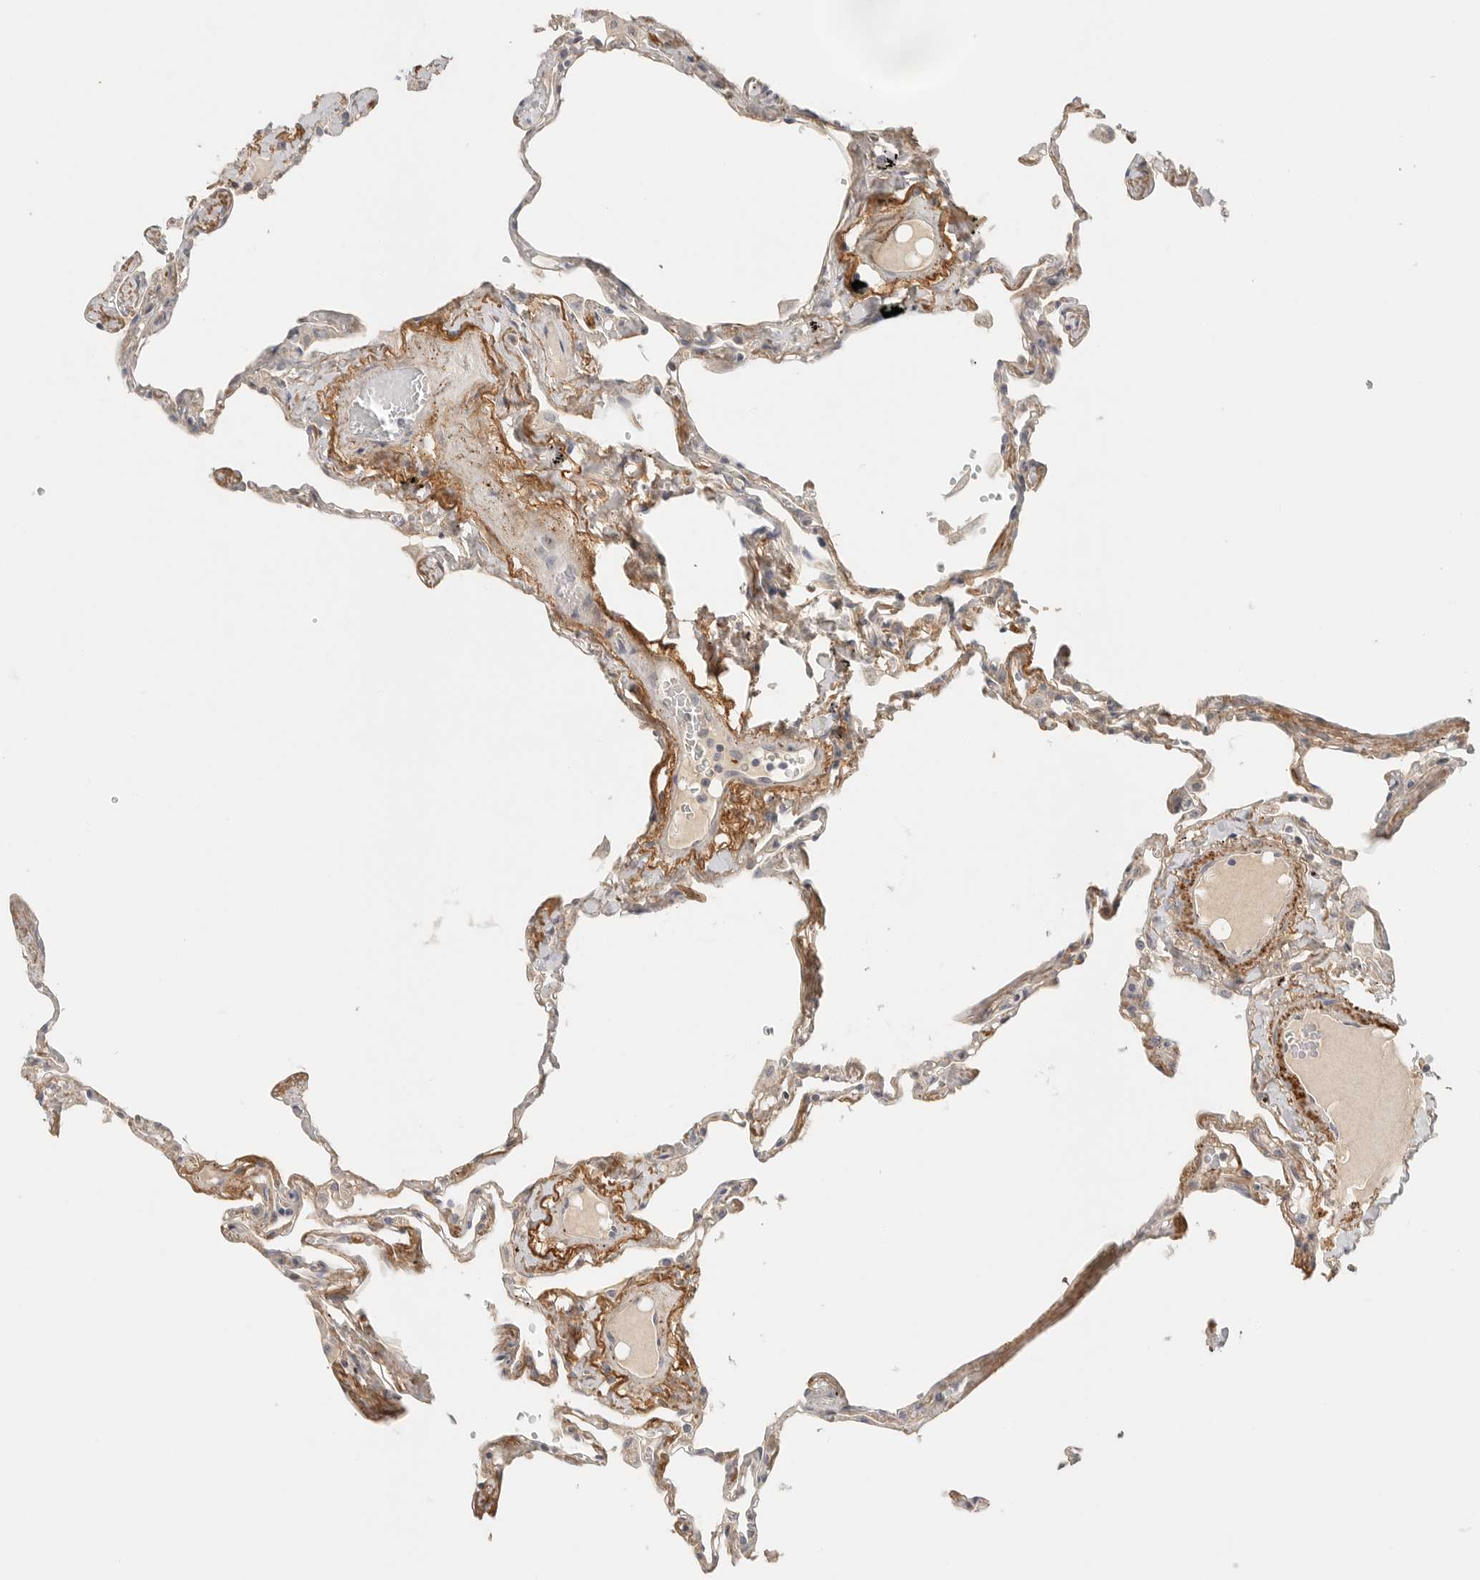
{"staining": {"intensity": "weak", "quantity": "25%-75%", "location": "cytoplasmic/membranous"}, "tissue": "lung", "cell_type": "Alveolar cells", "image_type": "normal", "snomed": [{"axis": "morphology", "description": "Normal tissue, NOS"}, {"axis": "topography", "description": "Lung"}], "caption": "Immunohistochemistry (IHC) (DAB (3,3'-diaminobenzidine)) staining of benign lung shows weak cytoplasmic/membranous protein staining in about 25%-75% of alveolar cells.", "gene": "HDAC6", "patient": {"sex": "female", "age": 67}}